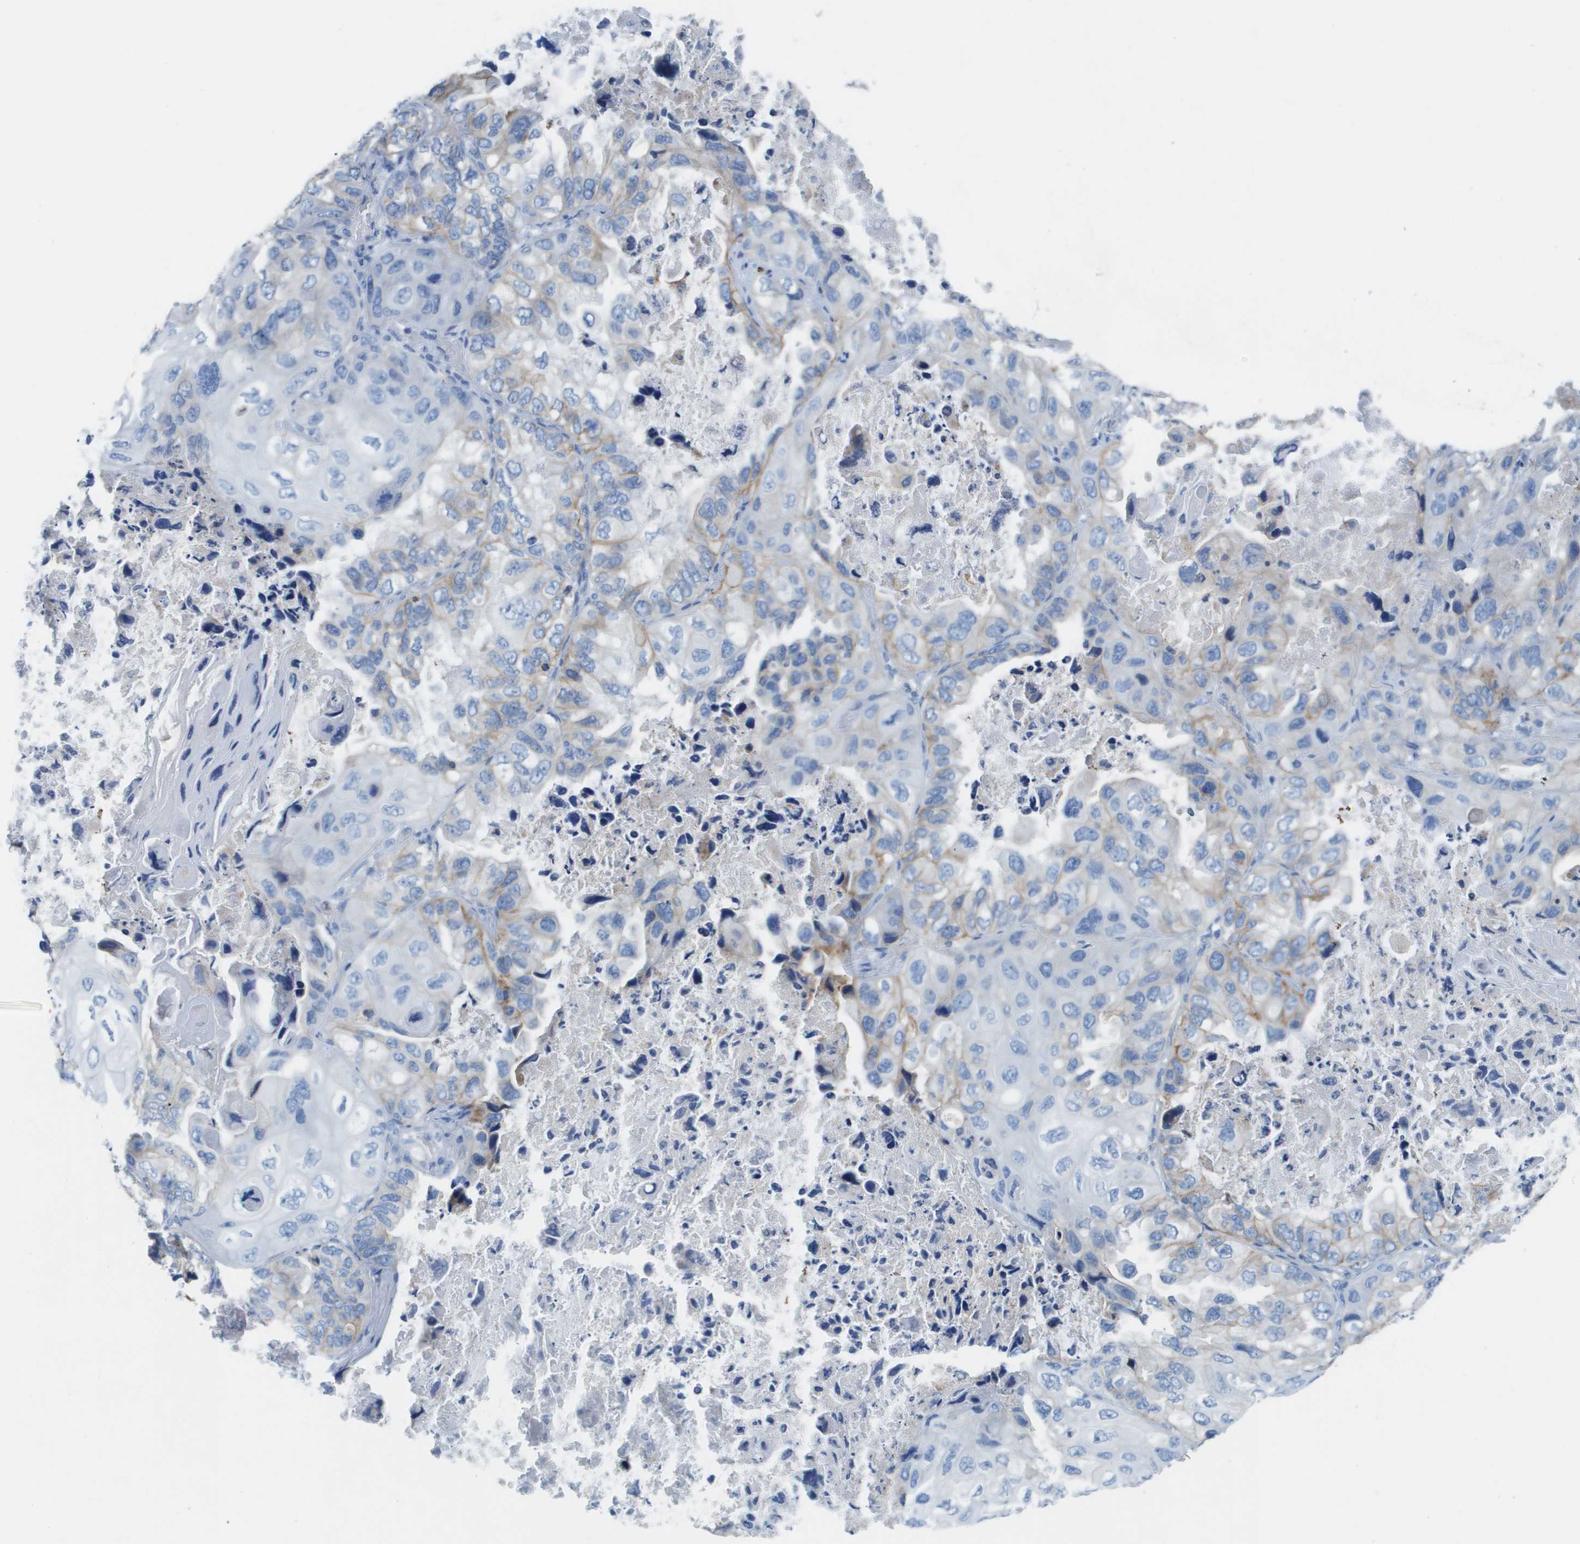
{"staining": {"intensity": "weak", "quantity": "<25%", "location": "cytoplasmic/membranous"}, "tissue": "lung cancer", "cell_type": "Tumor cells", "image_type": "cancer", "snomed": [{"axis": "morphology", "description": "Squamous cell carcinoma, NOS"}, {"axis": "topography", "description": "Lung"}], "caption": "DAB (3,3'-diaminobenzidine) immunohistochemical staining of human lung cancer exhibits no significant staining in tumor cells.", "gene": "CD46", "patient": {"sex": "female", "age": 73}}